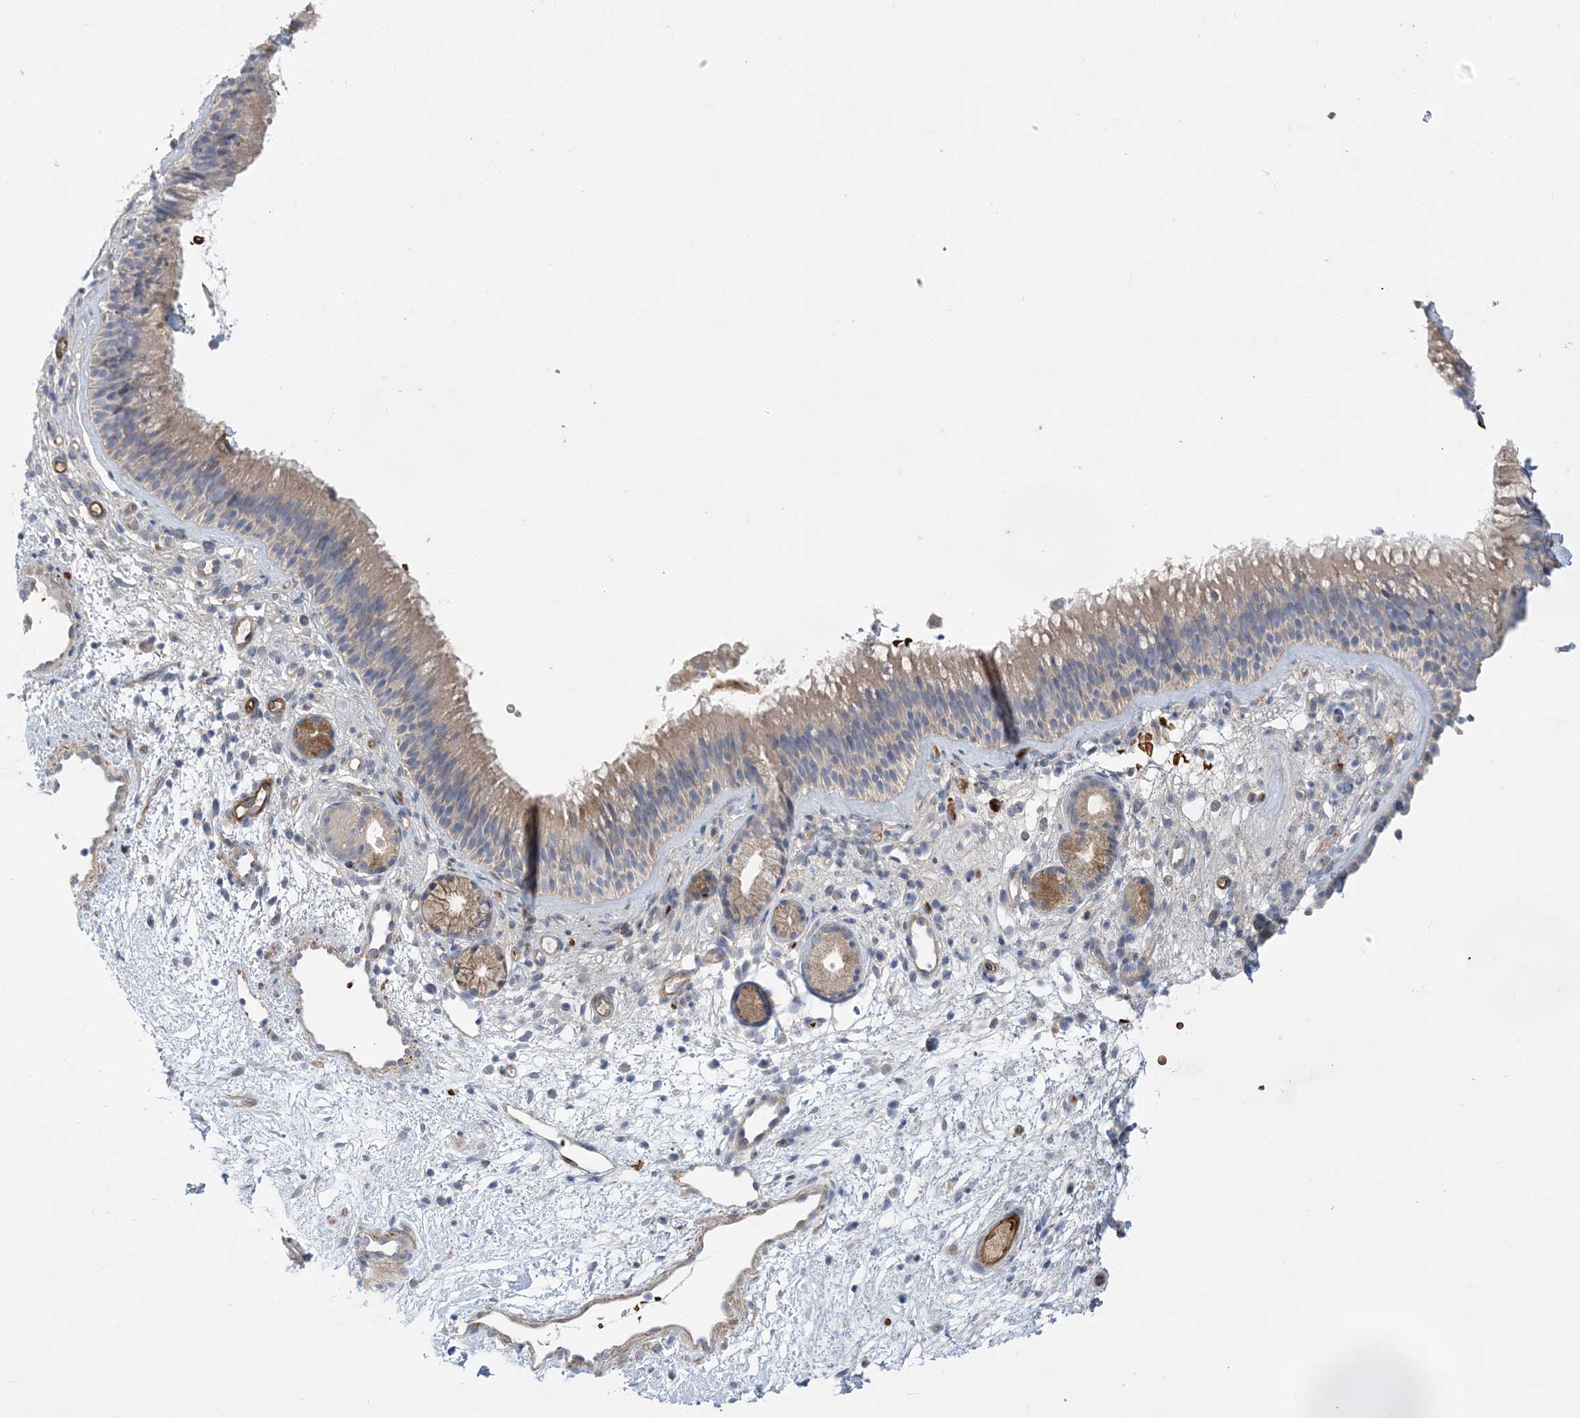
{"staining": {"intensity": "moderate", "quantity": "25%-75%", "location": "cytoplasmic/membranous"}, "tissue": "nasopharynx", "cell_type": "Respiratory epithelial cells", "image_type": "normal", "snomed": [{"axis": "morphology", "description": "Normal tissue, NOS"}, {"axis": "morphology", "description": "Inflammation, NOS"}, {"axis": "morphology", "description": "Malignant melanoma, Metastatic site"}, {"axis": "topography", "description": "Nasopharynx"}], "caption": "A brown stain highlights moderate cytoplasmic/membranous expression of a protein in respiratory epithelial cells of normal human nasopharynx.", "gene": "CALN1", "patient": {"sex": "male", "age": 70}}